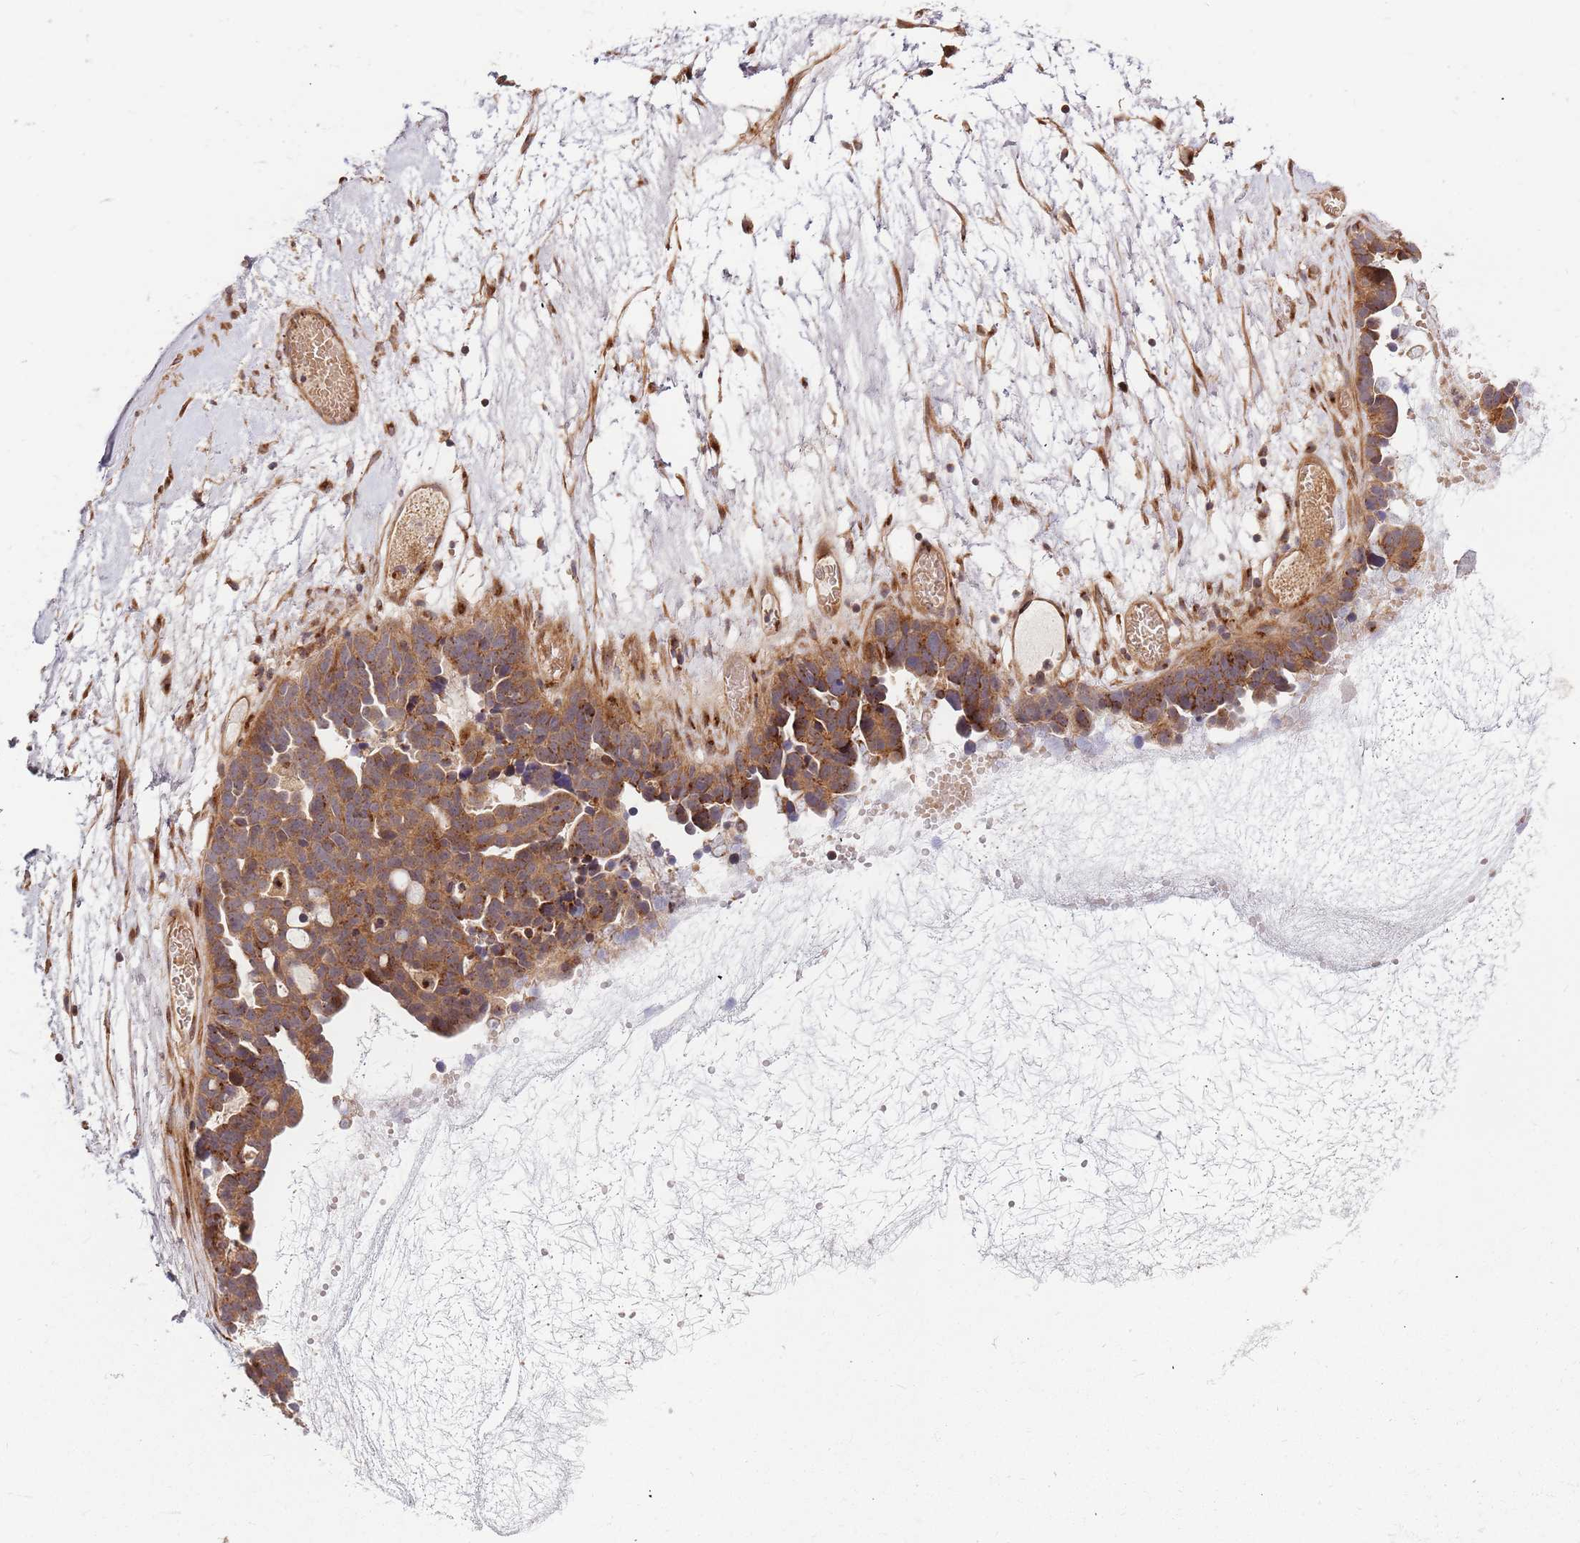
{"staining": {"intensity": "moderate", "quantity": ">75%", "location": "cytoplasmic/membranous"}, "tissue": "ovarian cancer", "cell_type": "Tumor cells", "image_type": "cancer", "snomed": [{"axis": "morphology", "description": "Cystadenocarcinoma, serous, NOS"}, {"axis": "topography", "description": "Ovary"}], "caption": "A histopathology image of human ovarian cancer stained for a protein shows moderate cytoplasmic/membranous brown staining in tumor cells. The protein is shown in brown color, while the nuclei are stained blue.", "gene": "HAUS3", "patient": {"sex": "female", "age": 54}}